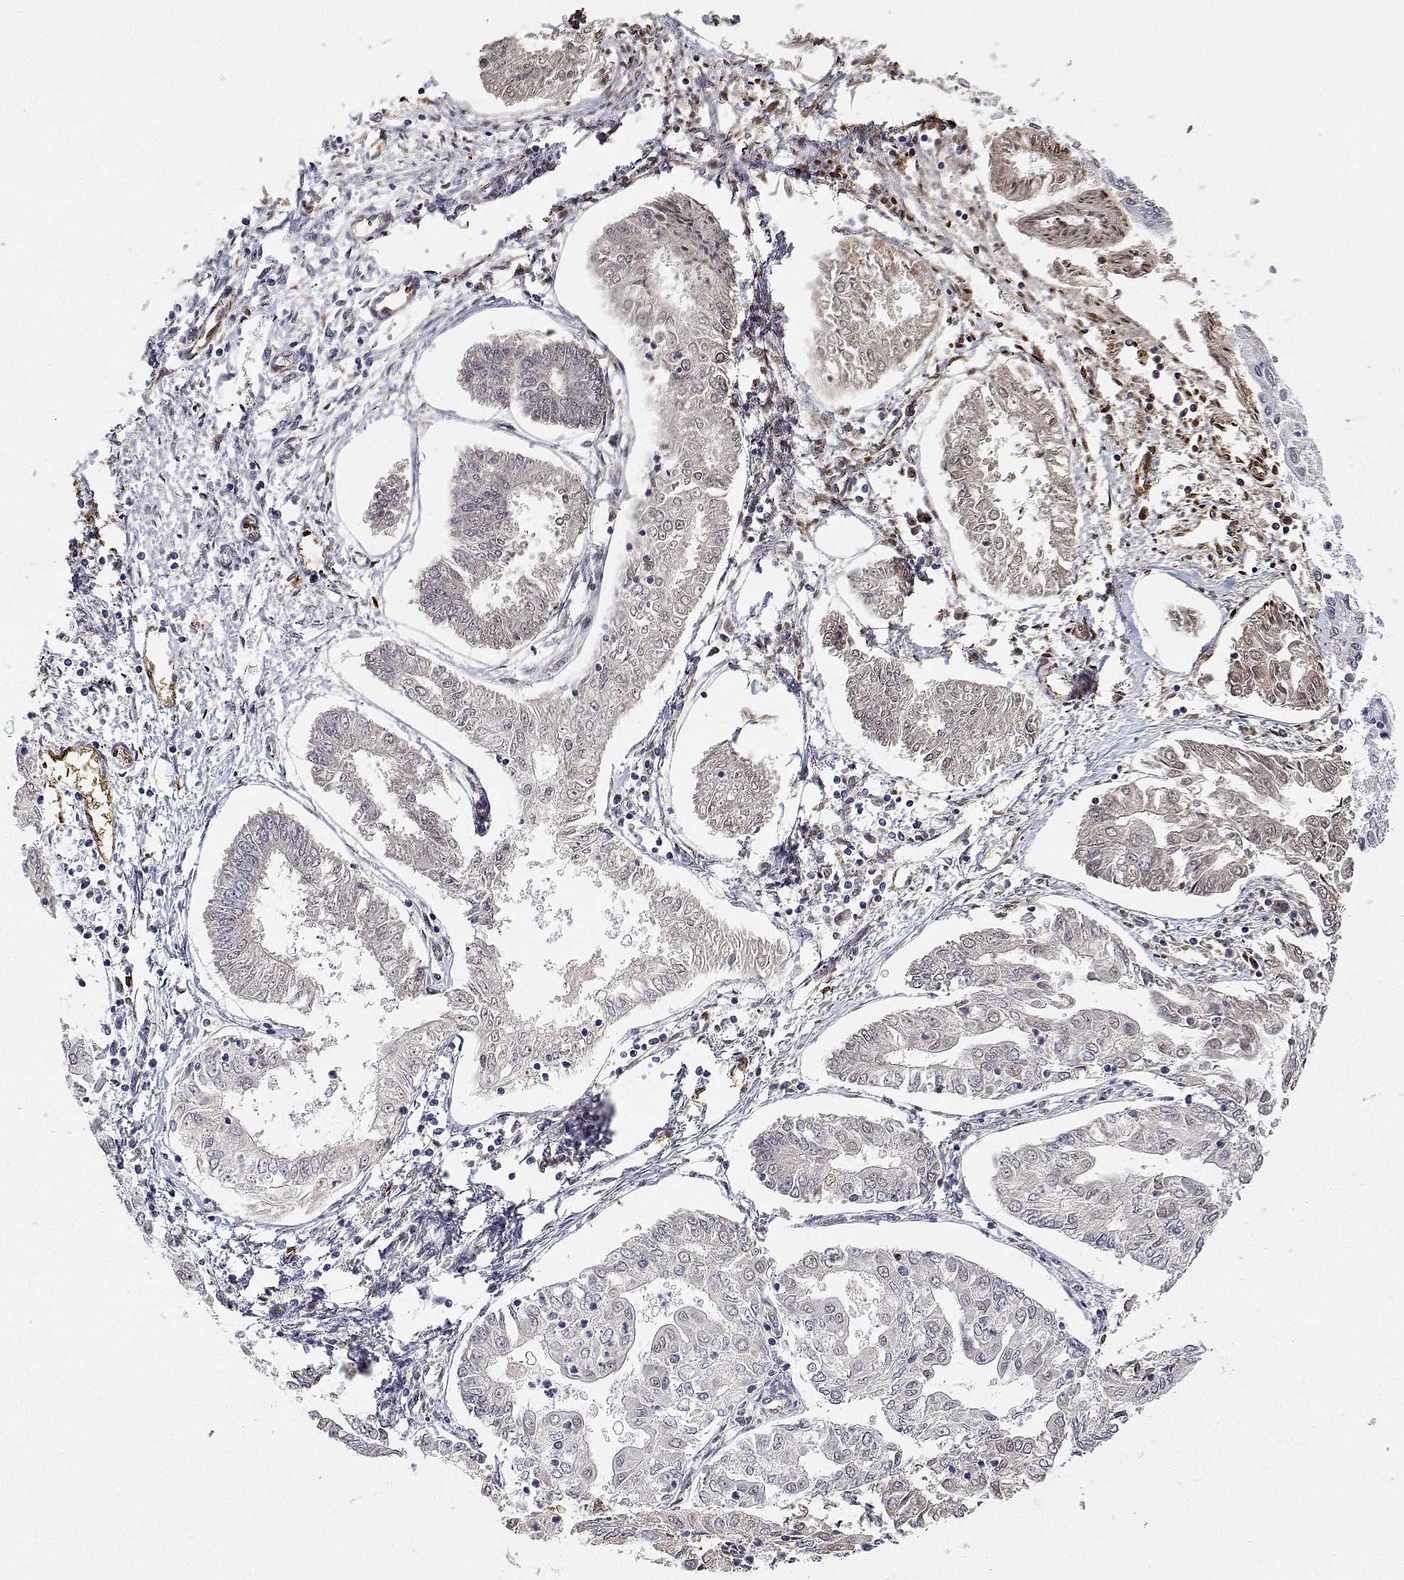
{"staining": {"intensity": "weak", "quantity": "<25%", "location": "nuclear"}, "tissue": "endometrial cancer", "cell_type": "Tumor cells", "image_type": "cancer", "snomed": [{"axis": "morphology", "description": "Adenocarcinoma, NOS"}, {"axis": "topography", "description": "Endometrium"}], "caption": "Endometrial adenocarcinoma was stained to show a protein in brown. There is no significant expression in tumor cells. (Stains: DAB (3,3'-diaminobenzidine) immunohistochemistry with hematoxylin counter stain, Microscopy: brightfield microscopy at high magnification).", "gene": "ADAR", "patient": {"sex": "female", "age": 68}}